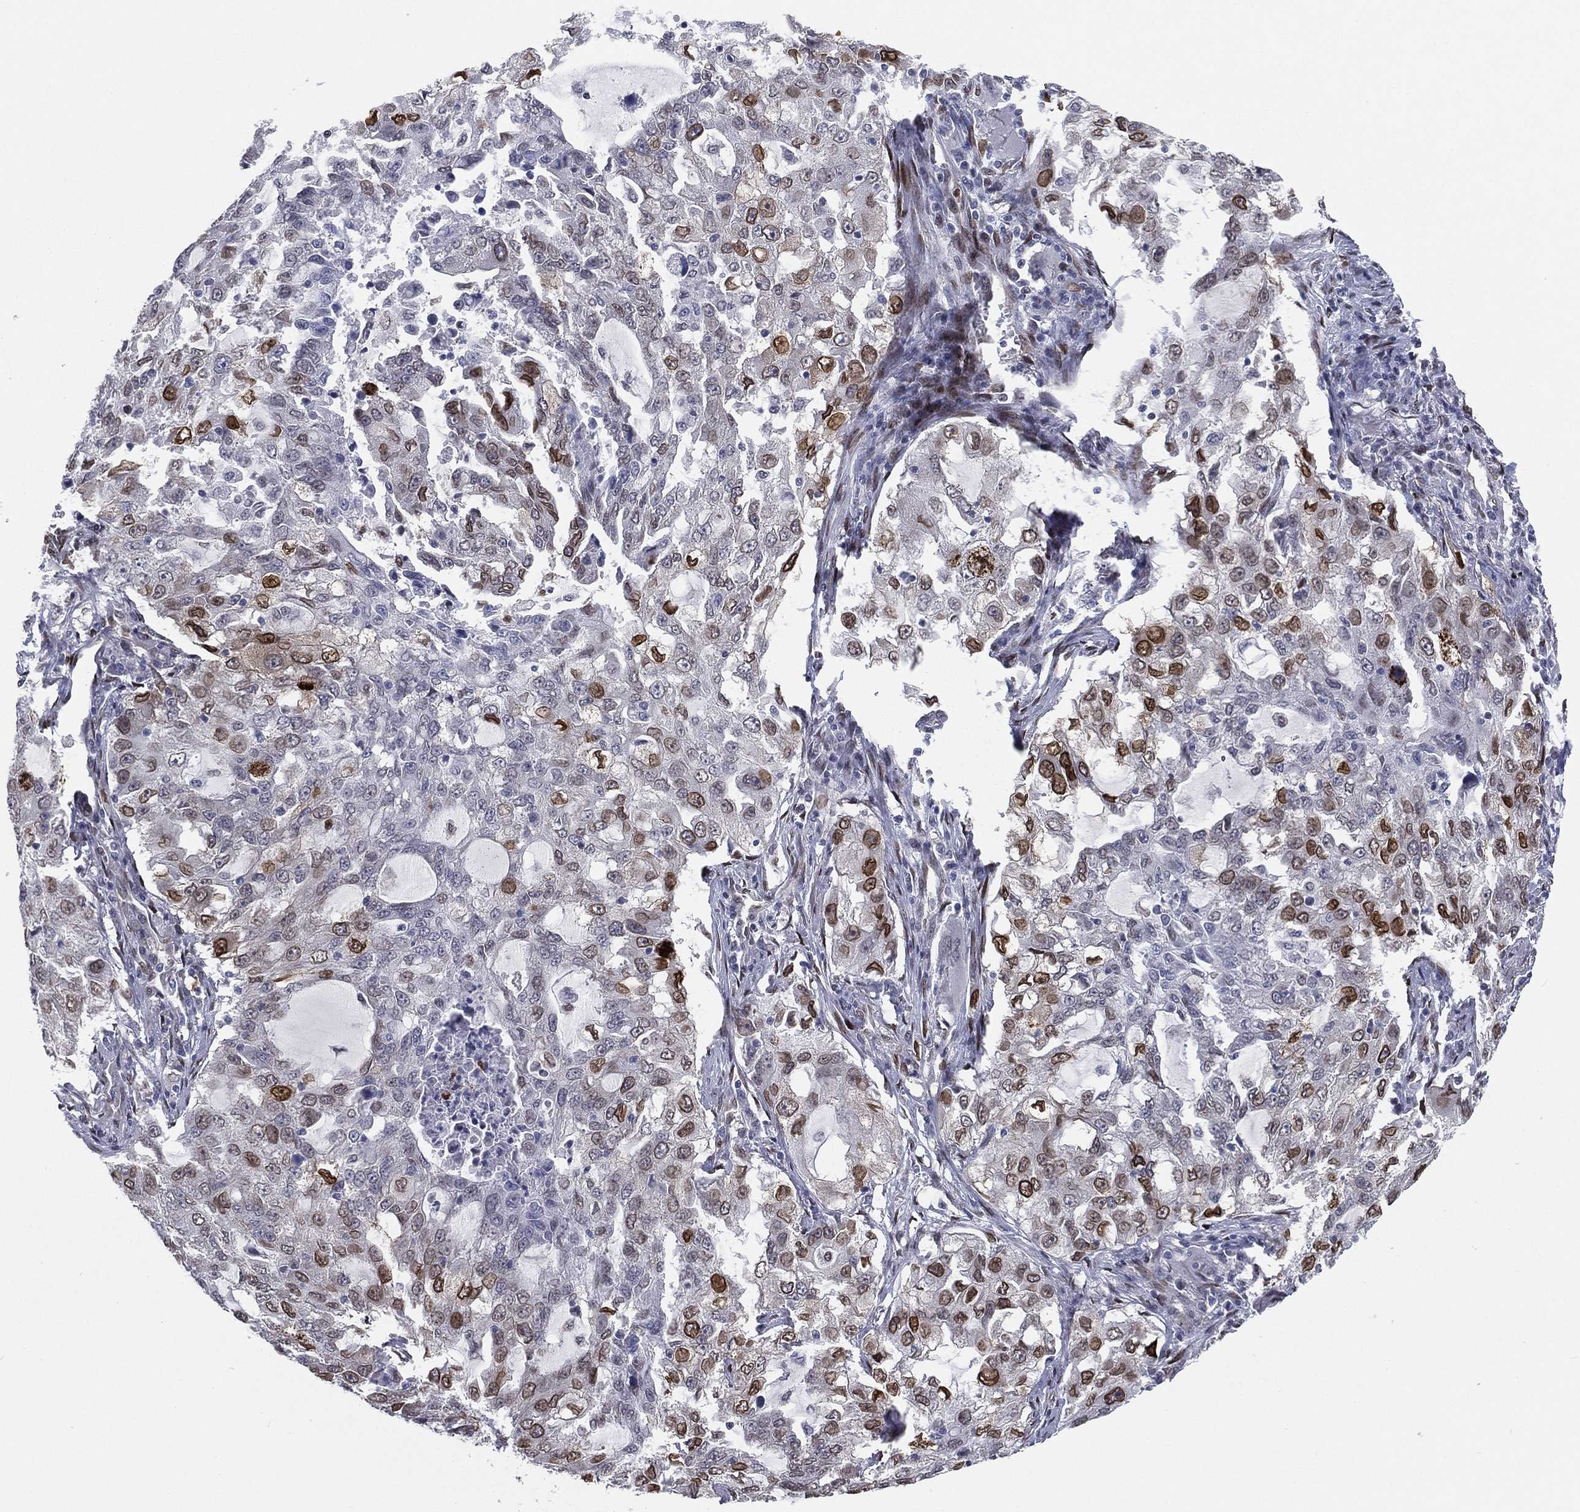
{"staining": {"intensity": "strong", "quantity": "<25%", "location": "nuclear"}, "tissue": "lung cancer", "cell_type": "Tumor cells", "image_type": "cancer", "snomed": [{"axis": "morphology", "description": "Adenocarcinoma, NOS"}, {"axis": "topography", "description": "Lung"}], "caption": "An image showing strong nuclear staining in approximately <25% of tumor cells in lung cancer (adenocarcinoma), as visualized by brown immunohistochemical staining.", "gene": "LMNB1", "patient": {"sex": "female", "age": 61}}